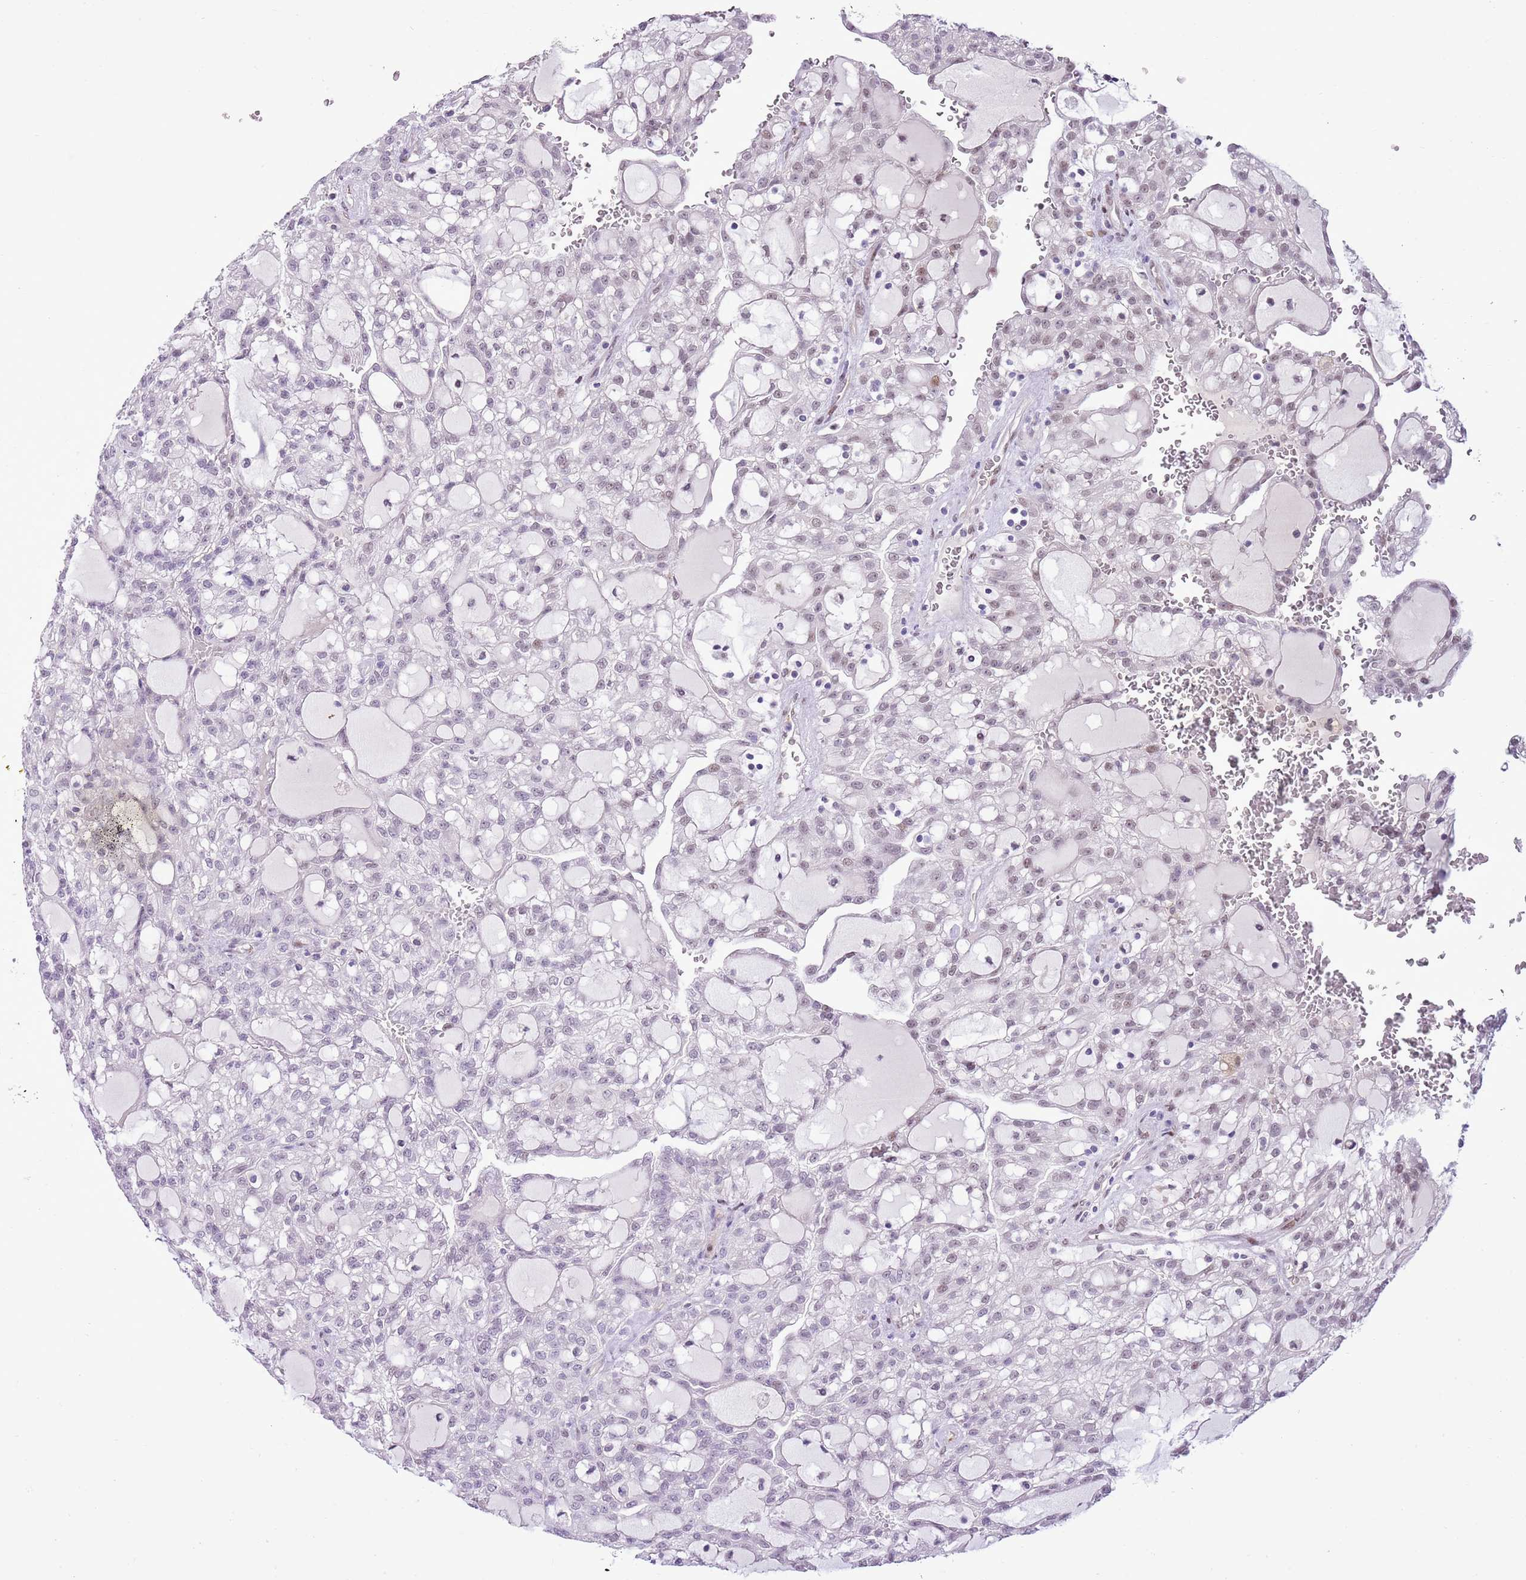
{"staining": {"intensity": "negative", "quantity": "none", "location": "none"}, "tissue": "renal cancer", "cell_type": "Tumor cells", "image_type": "cancer", "snomed": [{"axis": "morphology", "description": "Adenocarcinoma, NOS"}, {"axis": "topography", "description": "Kidney"}], "caption": "This is a image of immunohistochemistry staining of renal adenocarcinoma, which shows no staining in tumor cells. The staining is performed using DAB (3,3'-diaminobenzidine) brown chromogen with nuclei counter-stained in using hematoxylin.", "gene": "NACC2", "patient": {"sex": "male", "age": 63}}